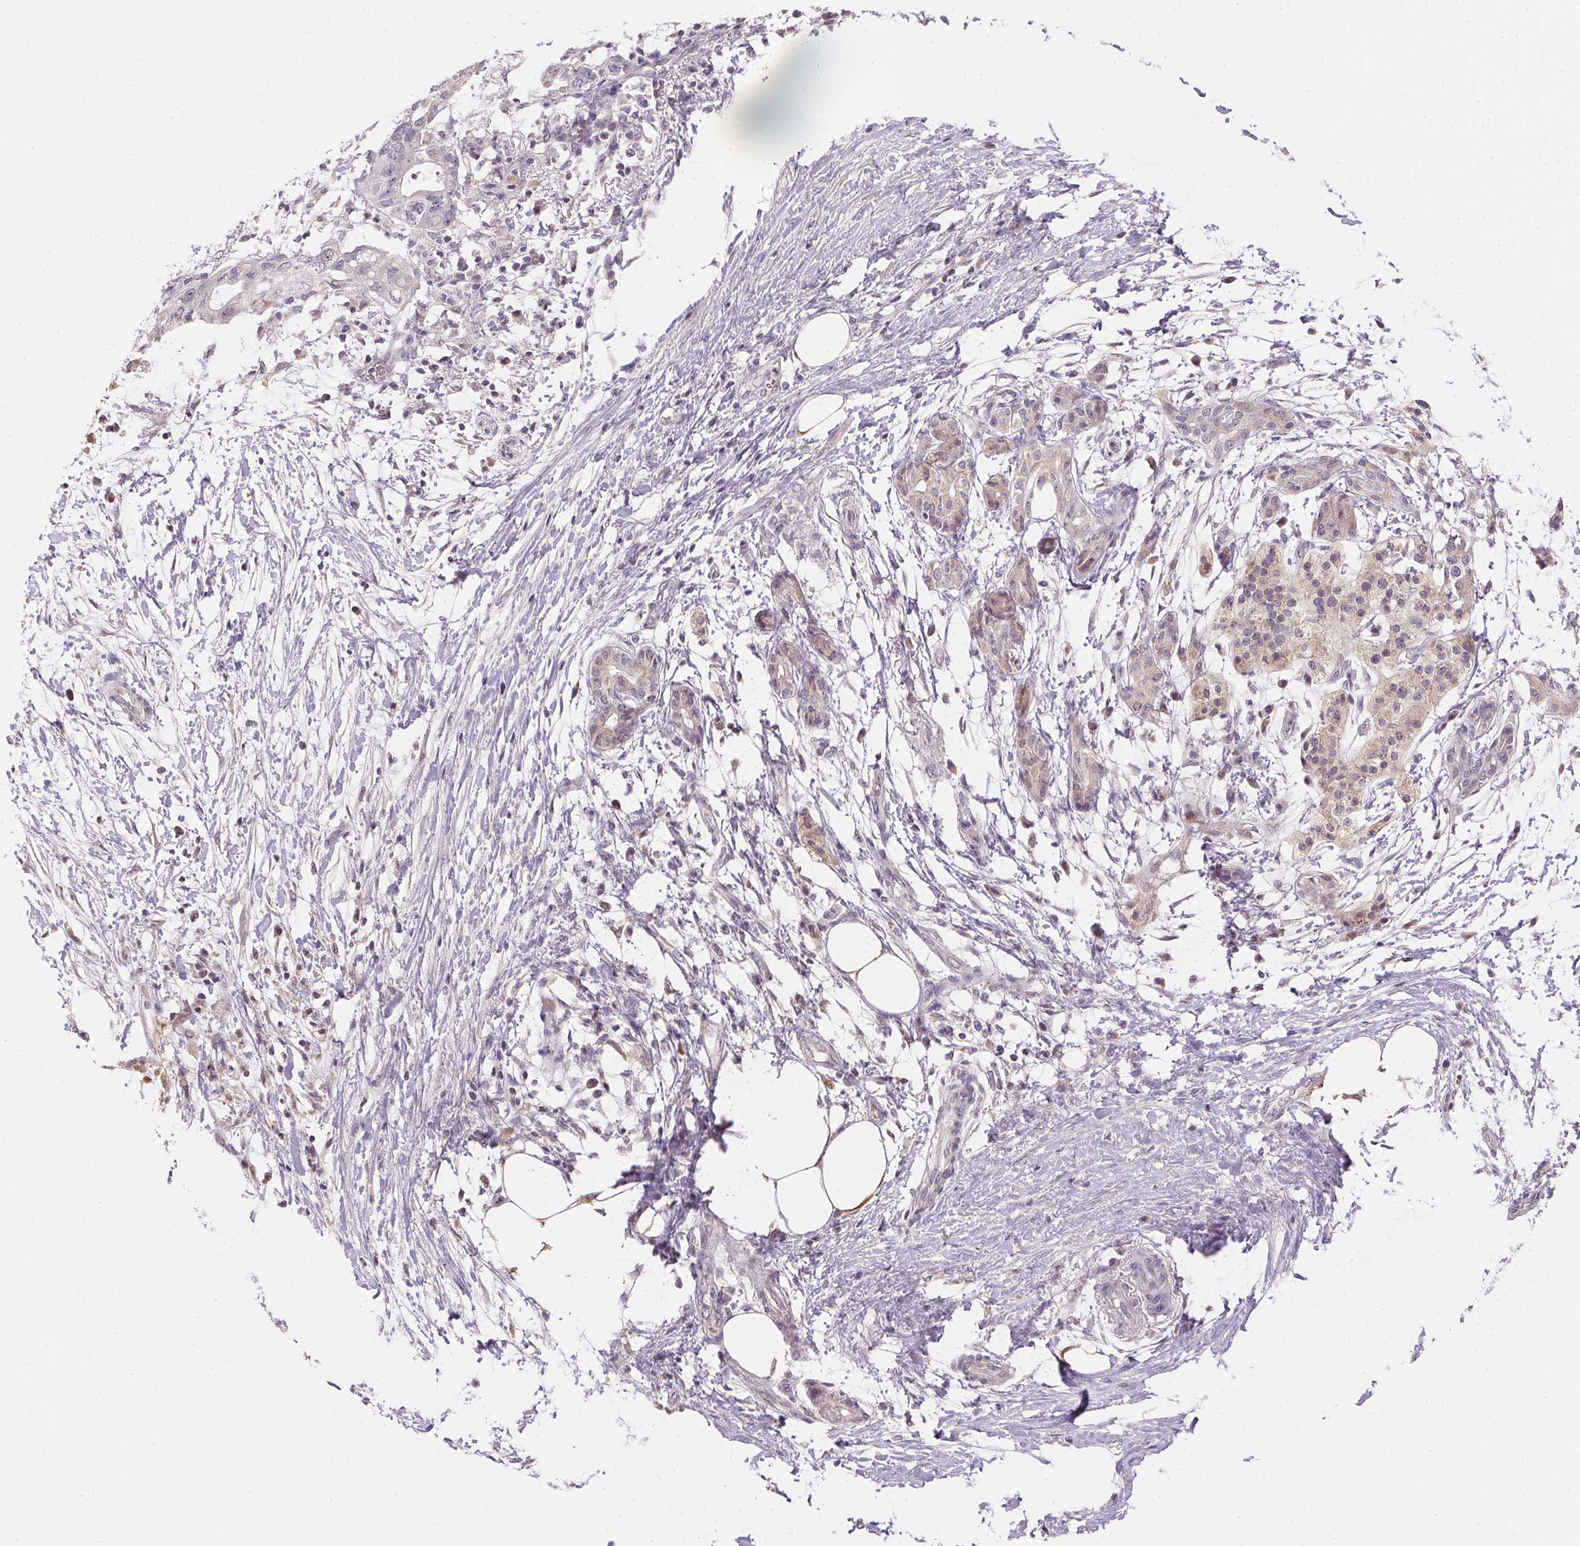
{"staining": {"intensity": "negative", "quantity": "none", "location": "none"}, "tissue": "pancreatic cancer", "cell_type": "Tumor cells", "image_type": "cancer", "snomed": [{"axis": "morphology", "description": "Adenocarcinoma, NOS"}, {"axis": "topography", "description": "Pancreas"}], "caption": "Micrograph shows no significant protein staining in tumor cells of pancreatic cancer (adenocarcinoma).", "gene": "ALDH8A1", "patient": {"sex": "female", "age": 72}}